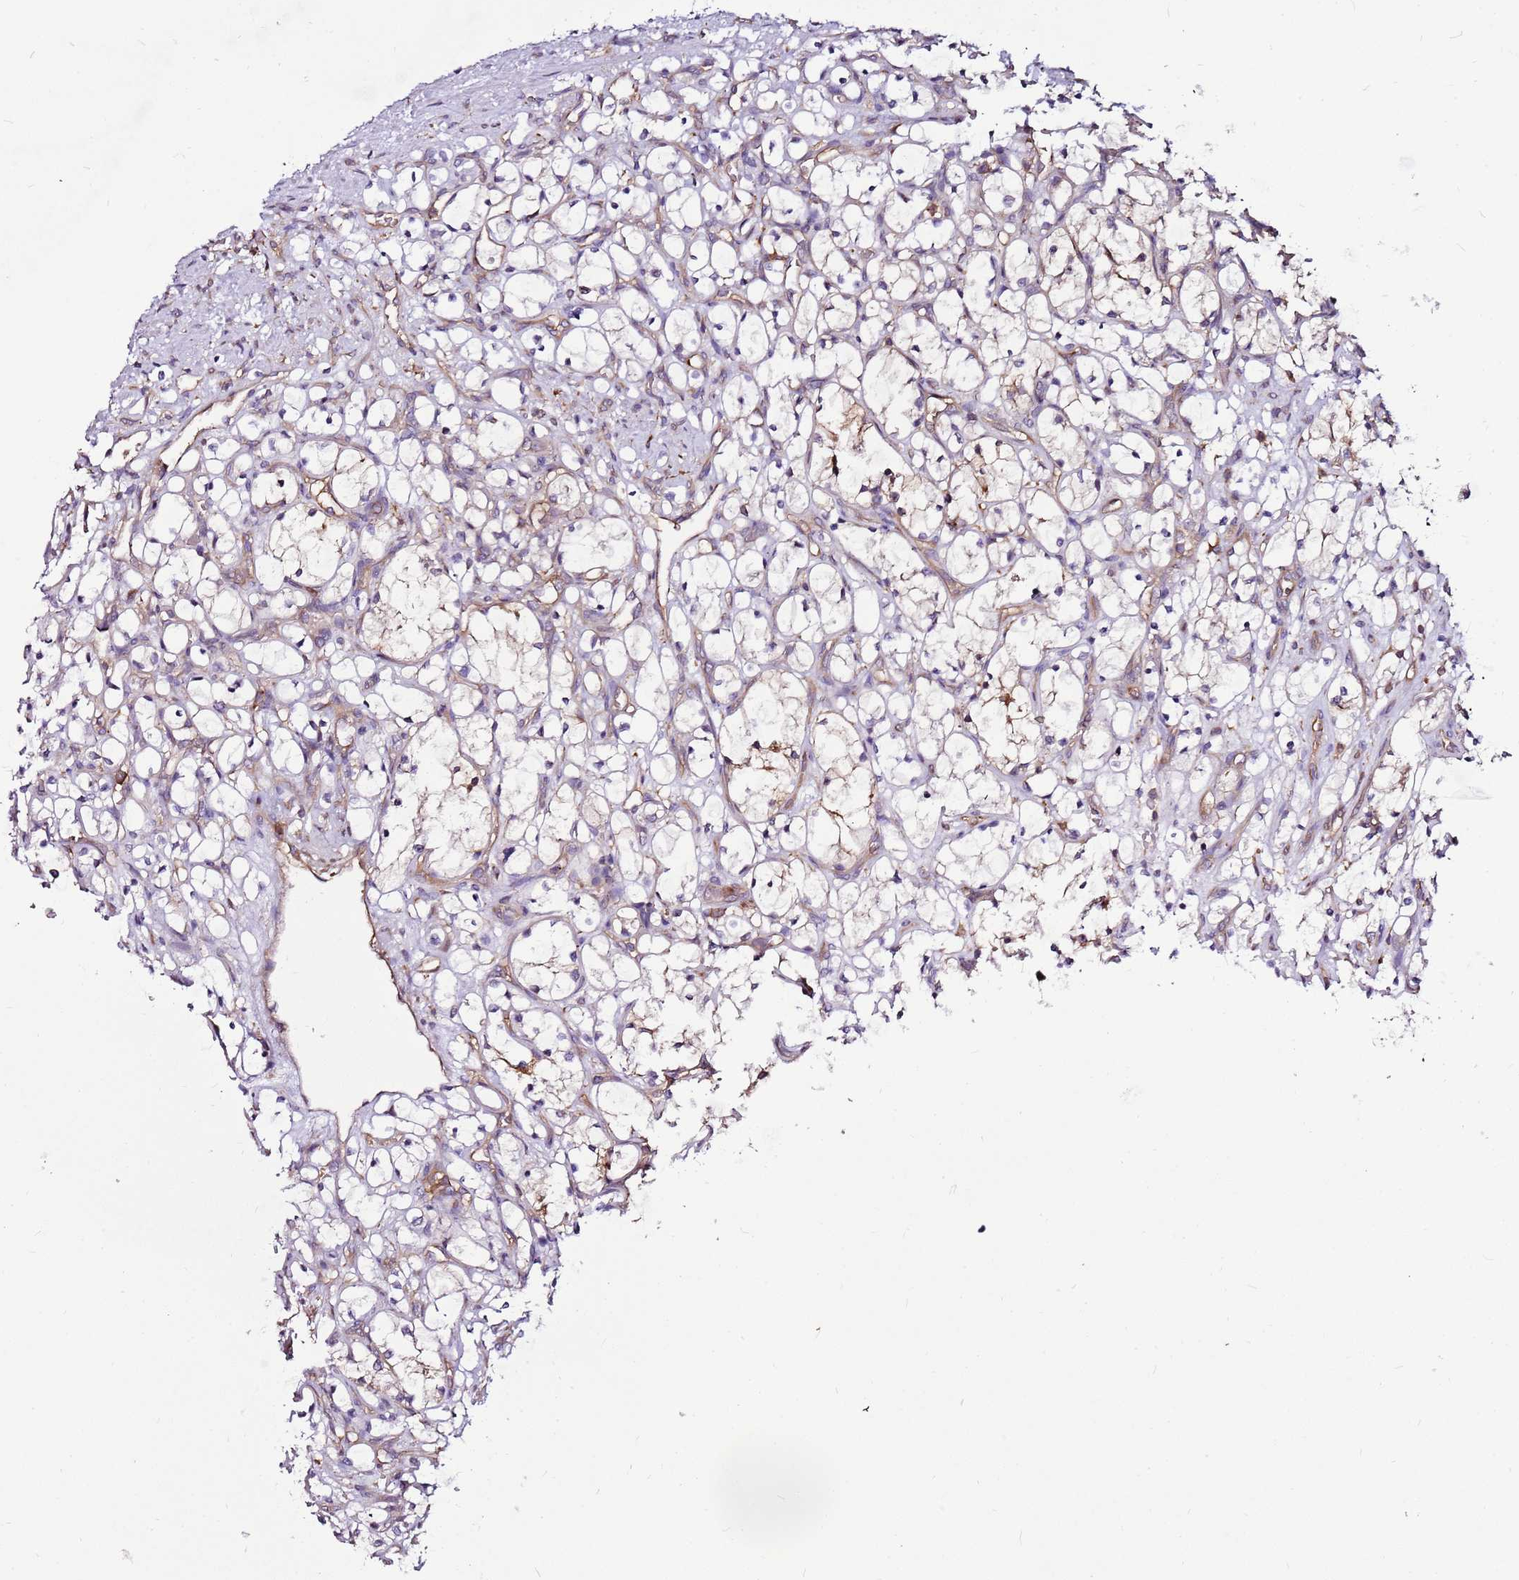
{"staining": {"intensity": "negative", "quantity": "none", "location": "none"}, "tissue": "renal cancer", "cell_type": "Tumor cells", "image_type": "cancer", "snomed": [{"axis": "morphology", "description": "Adenocarcinoma, NOS"}, {"axis": "topography", "description": "Kidney"}], "caption": "IHC photomicrograph of neoplastic tissue: renal adenocarcinoma stained with DAB reveals no significant protein expression in tumor cells.", "gene": "ATXN2L", "patient": {"sex": "female", "age": 69}}